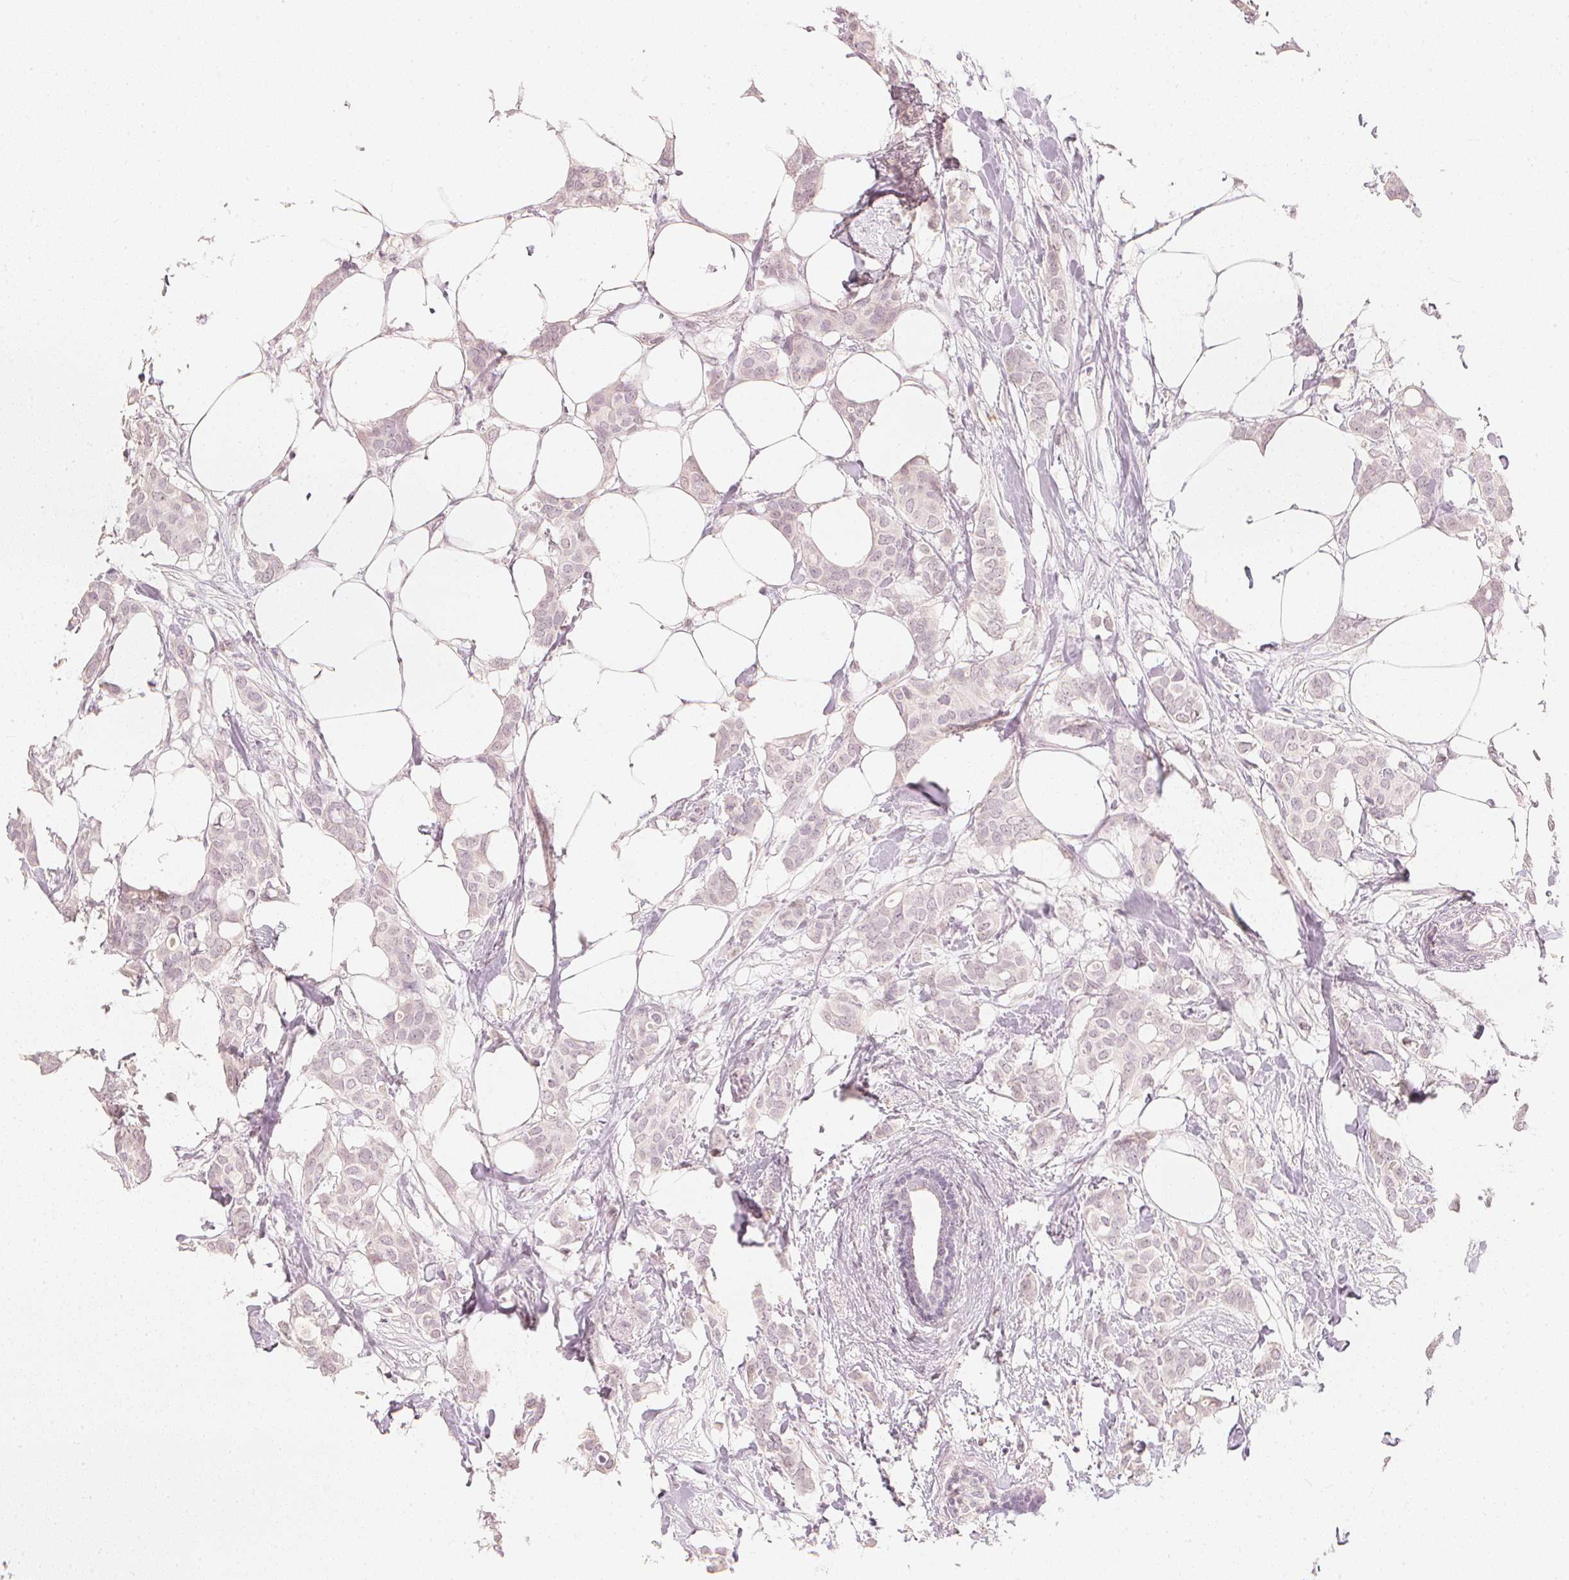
{"staining": {"intensity": "negative", "quantity": "none", "location": "none"}, "tissue": "breast cancer", "cell_type": "Tumor cells", "image_type": "cancer", "snomed": [{"axis": "morphology", "description": "Duct carcinoma"}, {"axis": "topography", "description": "Breast"}], "caption": "Tumor cells are negative for brown protein staining in breast cancer (invasive ductal carcinoma).", "gene": "CALB1", "patient": {"sex": "female", "age": 62}}